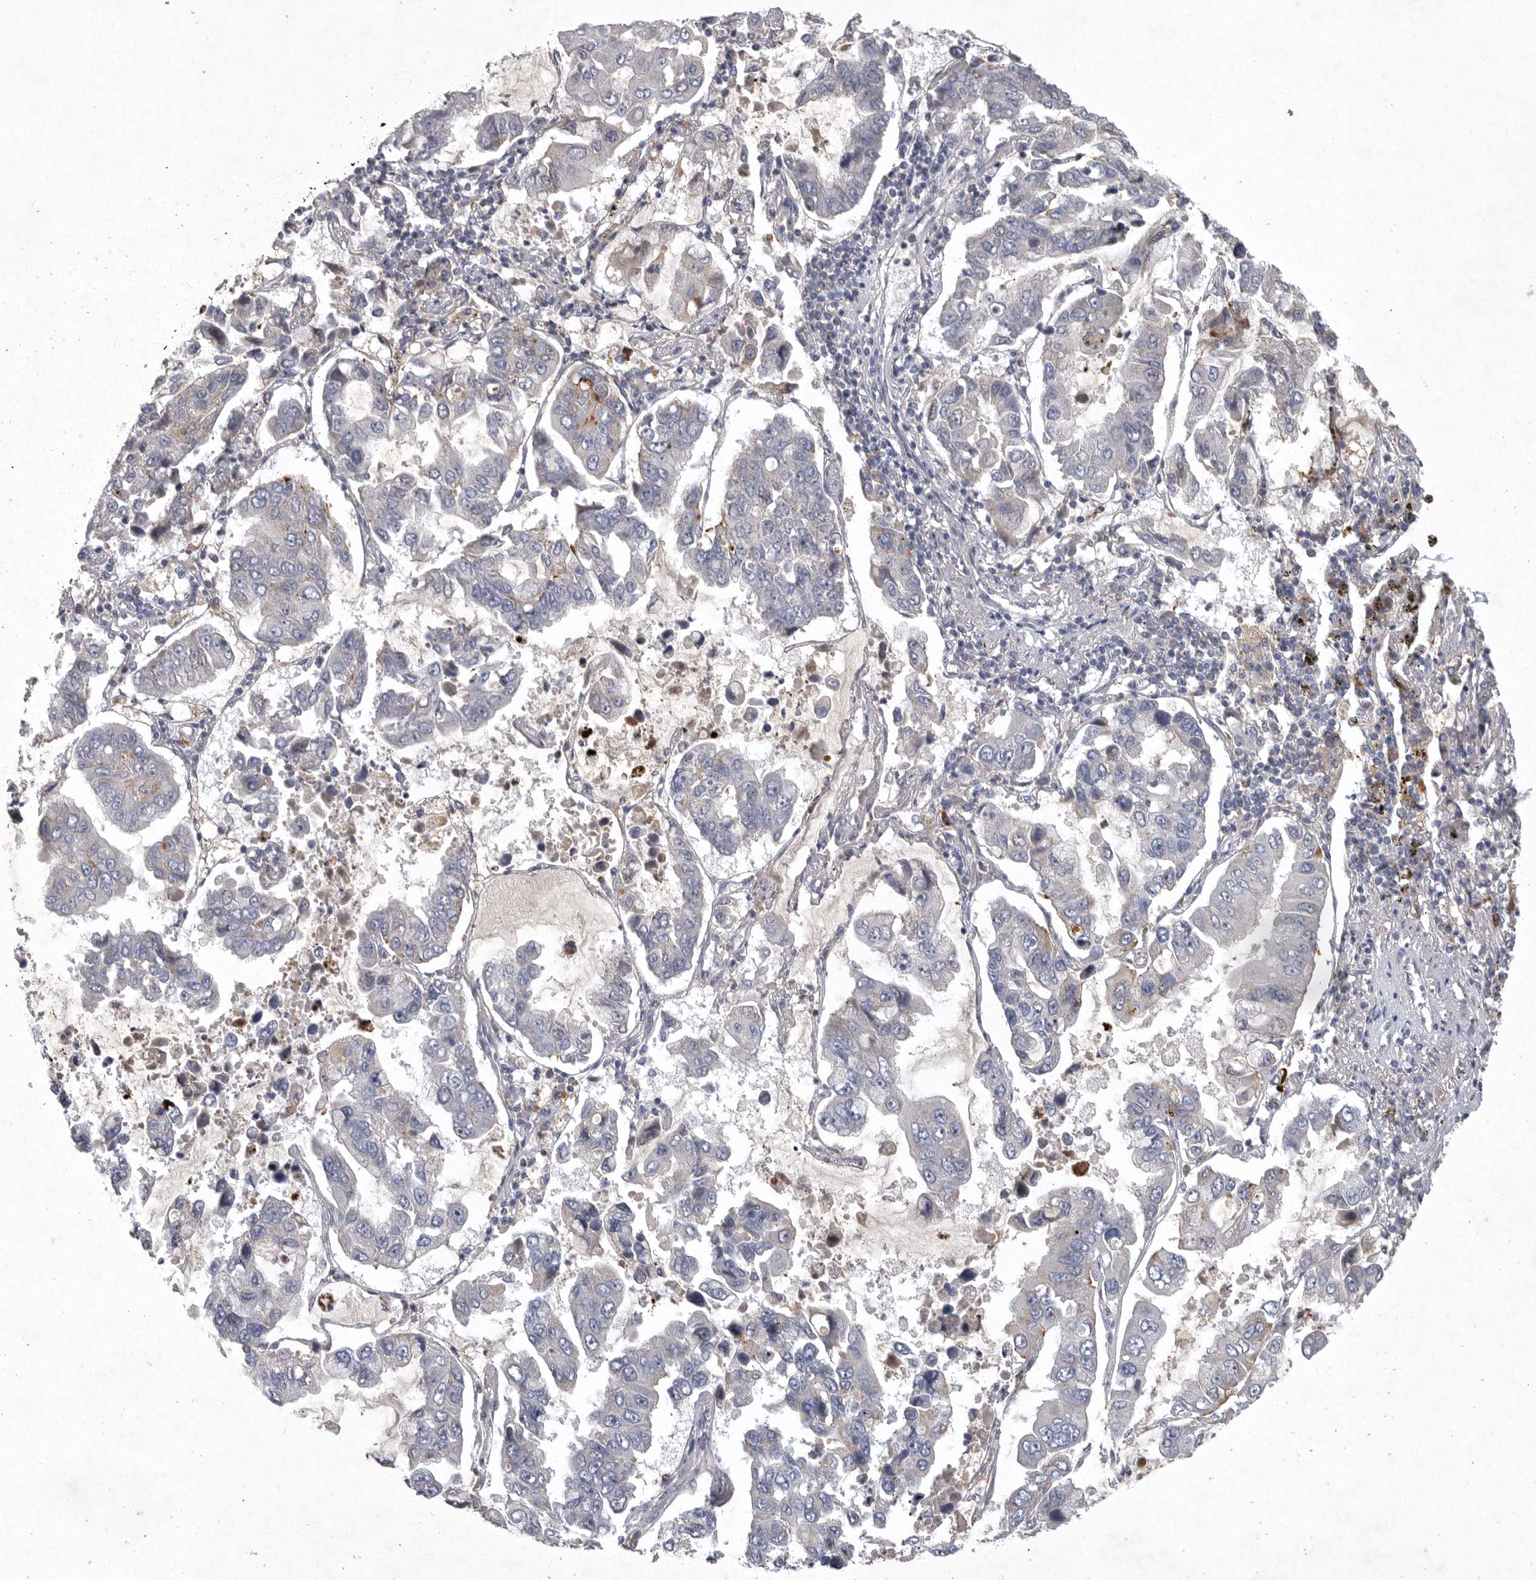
{"staining": {"intensity": "negative", "quantity": "none", "location": "none"}, "tissue": "lung cancer", "cell_type": "Tumor cells", "image_type": "cancer", "snomed": [{"axis": "morphology", "description": "Adenocarcinoma, NOS"}, {"axis": "topography", "description": "Lung"}], "caption": "Immunohistochemical staining of human lung adenocarcinoma shows no significant positivity in tumor cells.", "gene": "LAMTOR3", "patient": {"sex": "male", "age": 64}}